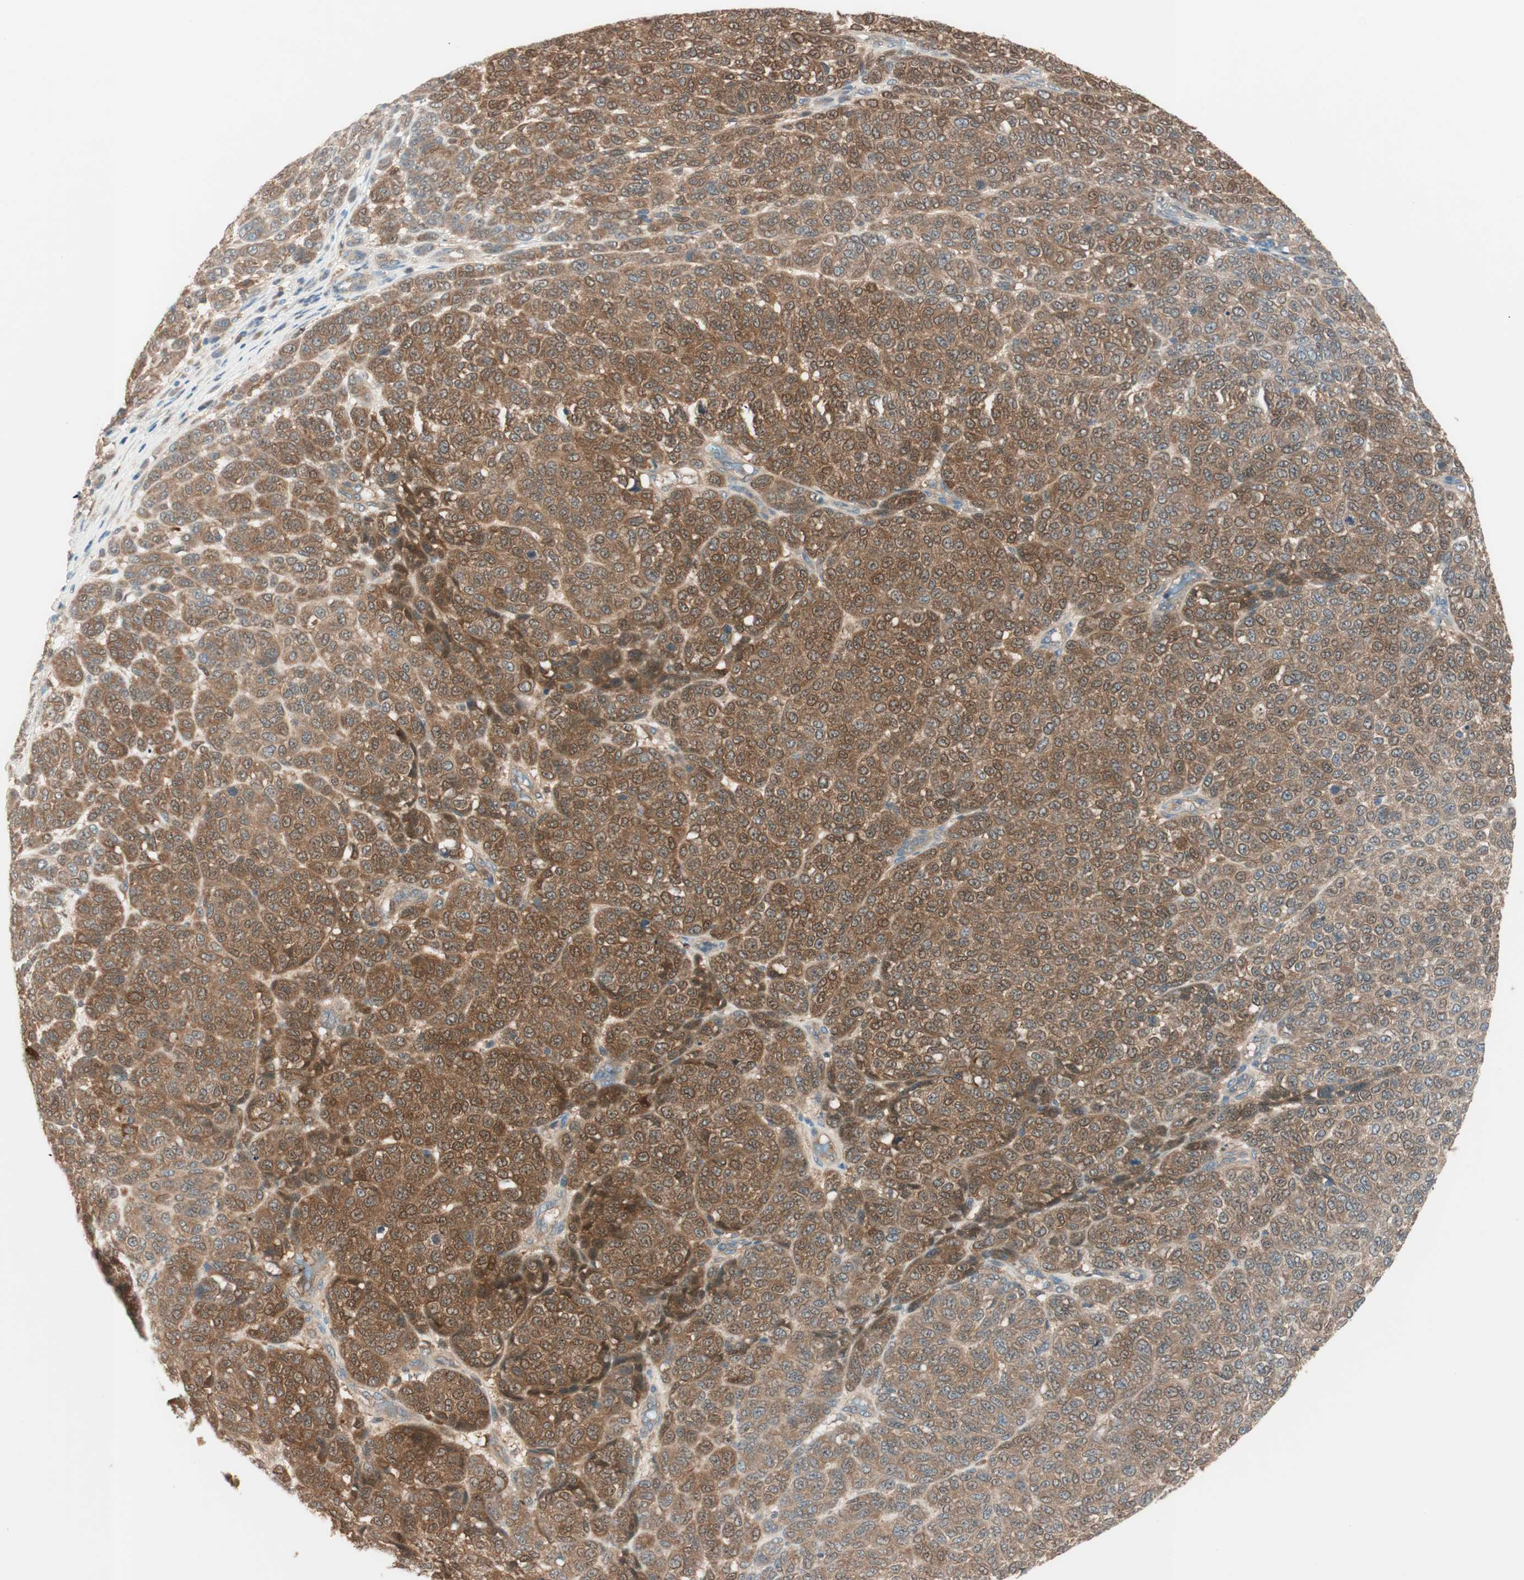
{"staining": {"intensity": "strong", "quantity": ">75%", "location": "cytoplasmic/membranous"}, "tissue": "melanoma", "cell_type": "Tumor cells", "image_type": "cancer", "snomed": [{"axis": "morphology", "description": "Malignant melanoma, NOS"}, {"axis": "topography", "description": "Skin"}], "caption": "Strong cytoplasmic/membranous staining for a protein is appreciated in approximately >75% of tumor cells of malignant melanoma using IHC.", "gene": "GALT", "patient": {"sex": "male", "age": 59}}